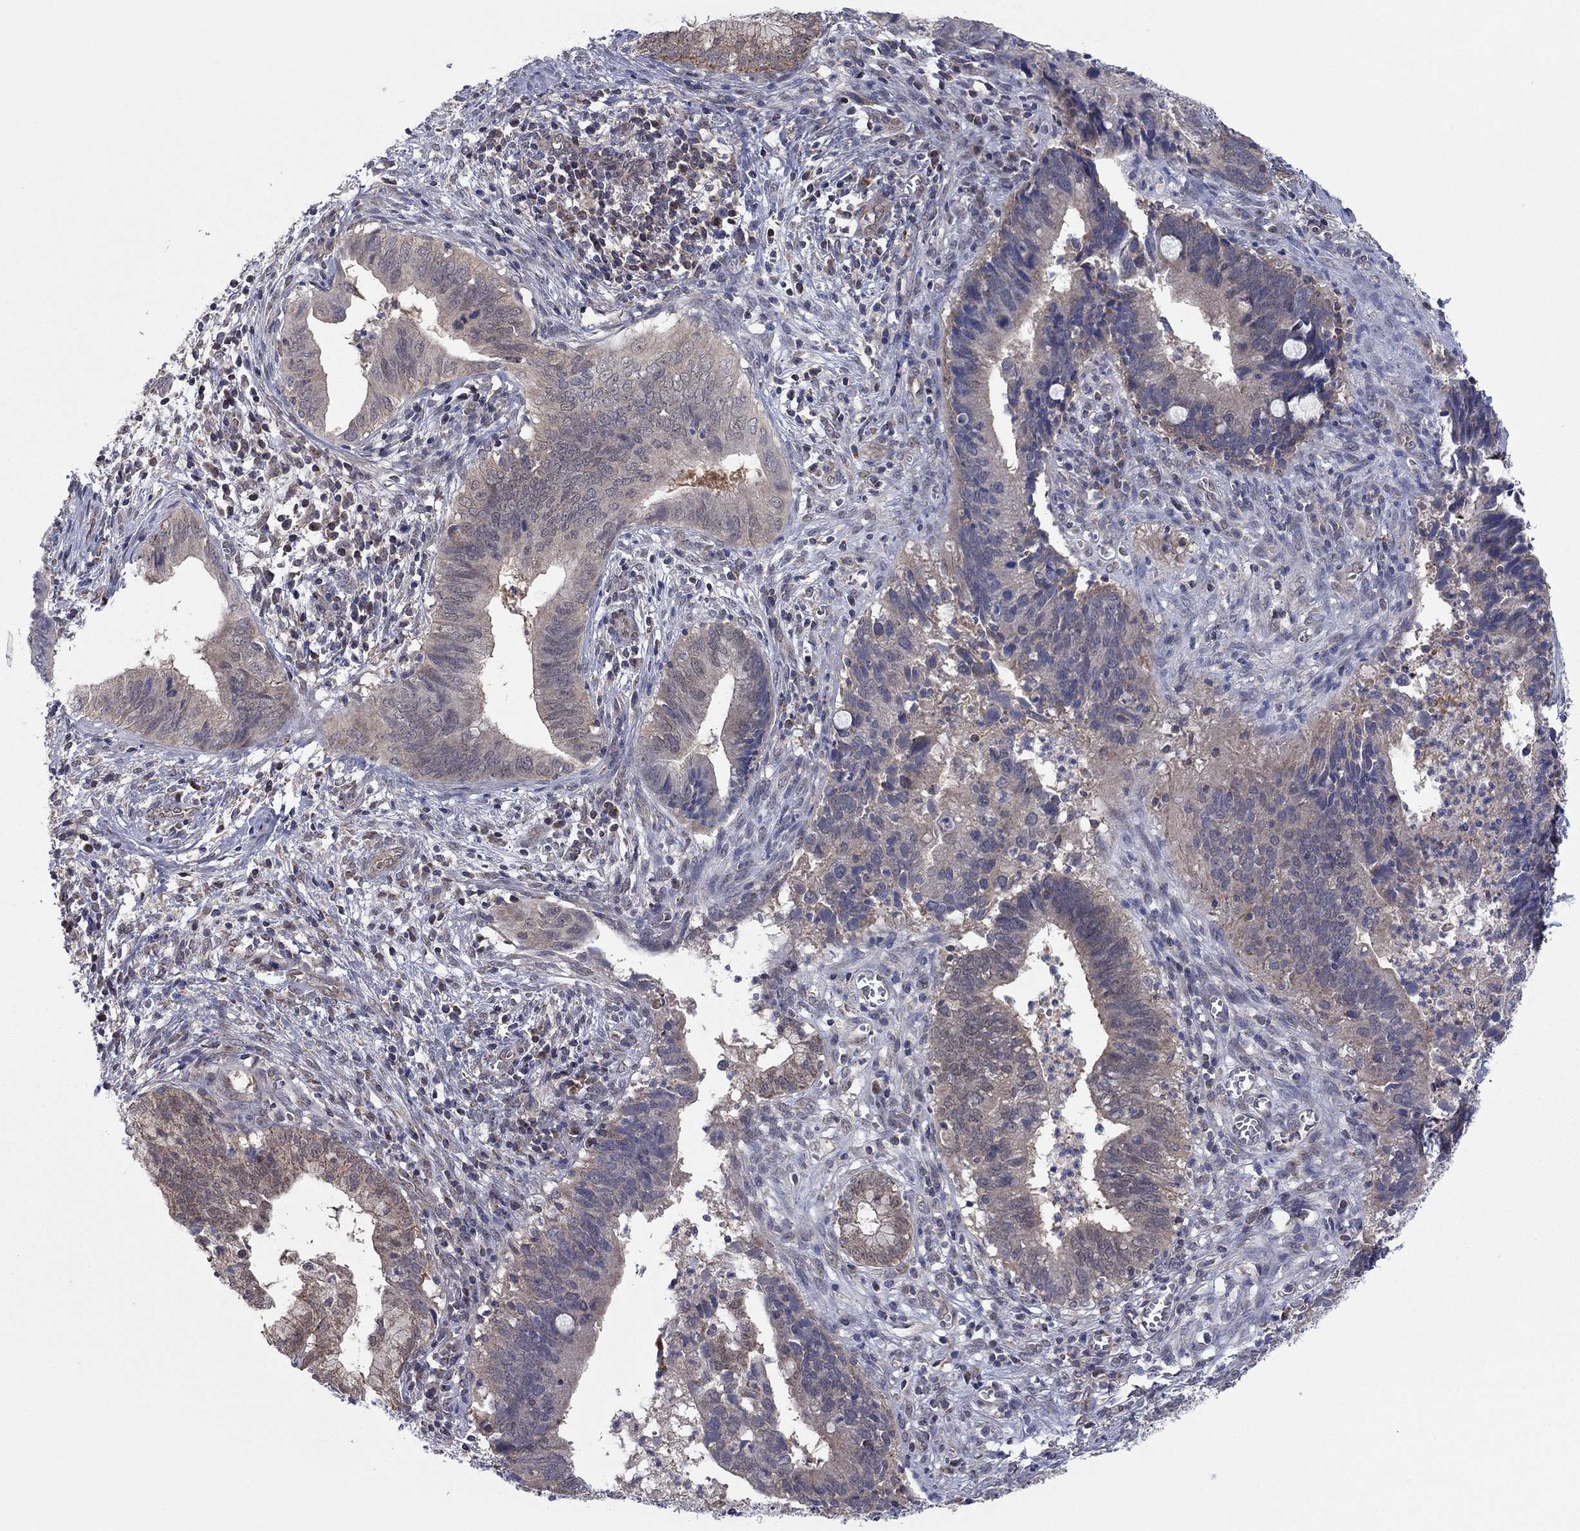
{"staining": {"intensity": "weak", "quantity": "<25%", "location": "cytoplasmic/membranous"}, "tissue": "cervical cancer", "cell_type": "Tumor cells", "image_type": "cancer", "snomed": [{"axis": "morphology", "description": "Adenocarcinoma, NOS"}, {"axis": "topography", "description": "Cervix"}], "caption": "Micrograph shows no protein staining in tumor cells of cervical adenocarcinoma tissue.", "gene": "GRHPR", "patient": {"sex": "female", "age": 42}}